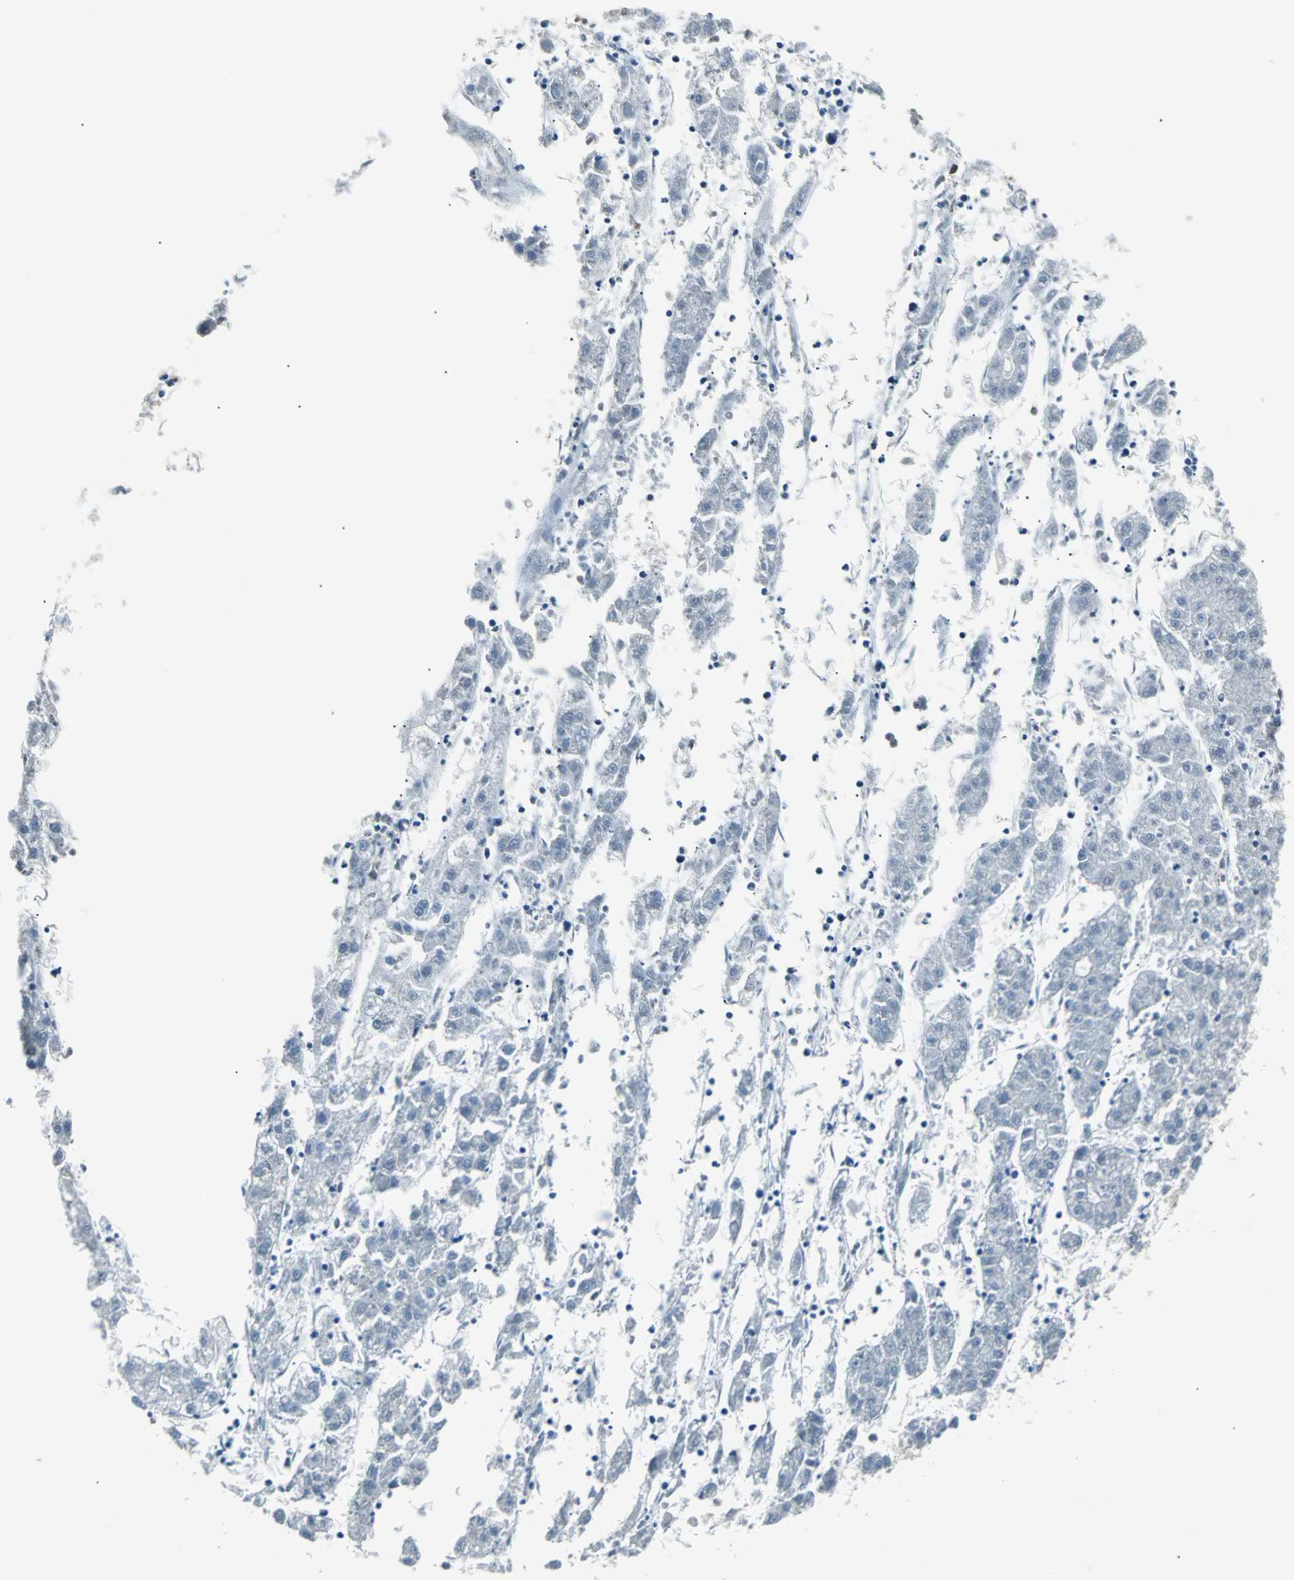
{"staining": {"intensity": "negative", "quantity": "none", "location": "none"}, "tissue": "liver cancer", "cell_type": "Tumor cells", "image_type": "cancer", "snomed": [{"axis": "morphology", "description": "Carcinoma, Hepatocellular, NOS"}, {"axis": "topography", "description": "Liver"}], "caption": "Histopathology image shows no protein positivity in tumor cells of hepatocellular carcinoma (liver) tissue. (DAB (3,3'-diaminobenzidine) immunohistochemistry (IHC) visualized using brightfield microscopy, high magnification).", "gene": "GATAD2A", "patient": {"sex": "male", "age": 72}}